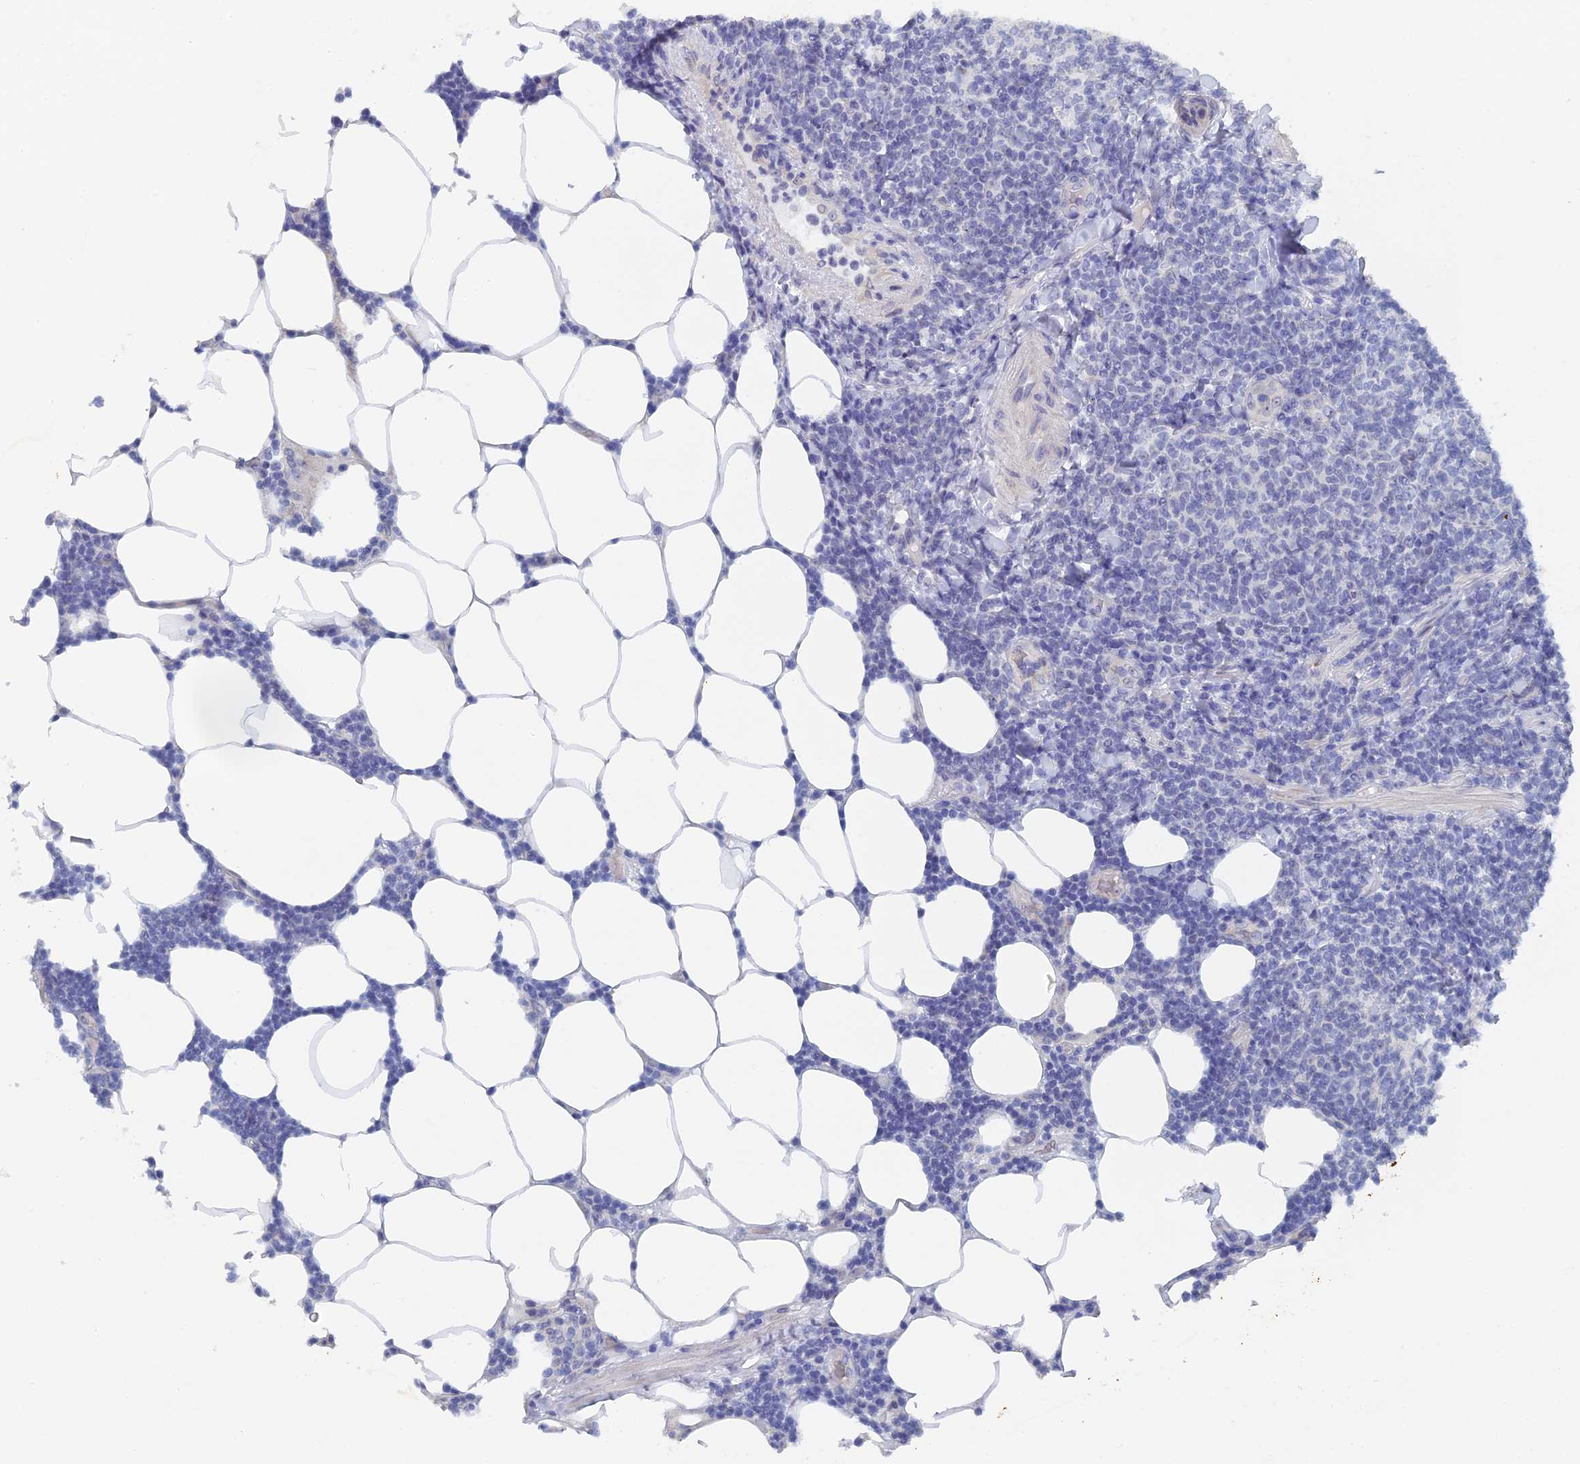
{"staining": {"intensity": "negative", "quantity": "none", "location": "none"}, "tissue": "lymphoma", "cell_type": "Tumor cells", "image_type": "cancer", "snomed": [{"axis": "morphology", "description": "Malignant lymphoma, non-Hodgkin's type, Low grade"}, {"axis": "topography", "description": "Lymph node"}], "caption": "There is no significant expression in tumor cells of lymphoma.", "gene": "SRFBP1", "patient": {"sex": "male", "age": 66}}